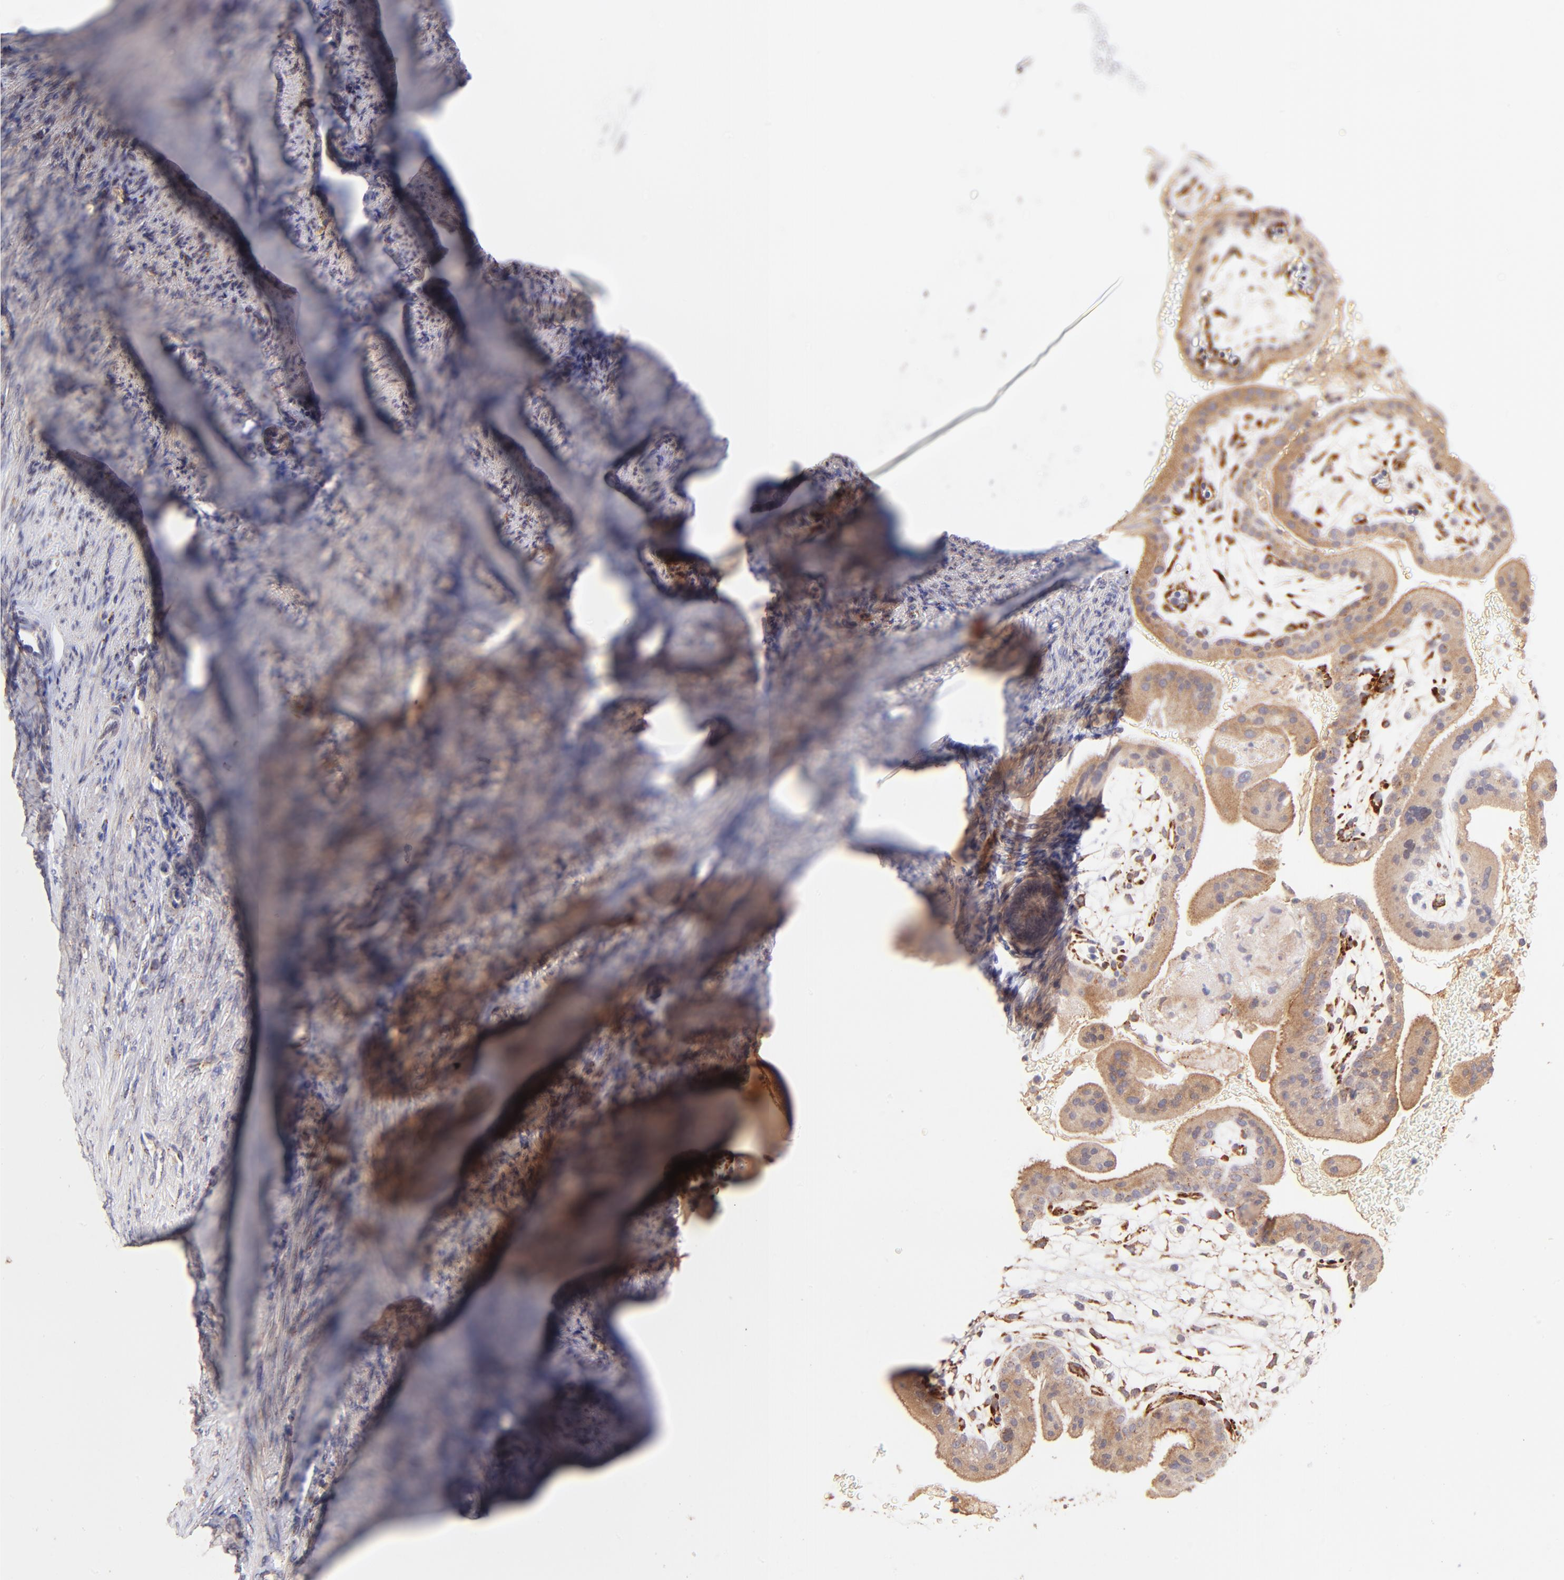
{"staining": {"intensity": "strong", "quantity": ">75%", "location": "cytoplasmic/membranous"}, "tissue": "placenta", "cell_type": "Decidual cells", "image_type": "normal", "snomed": [{"axis": "morphology", "description": "Normal tissue, NOS"}, {"axis": "topography", "description": "Placenta"}], "caption": "IHC image of unremarkable placenta stained for a protein (brown), which displays high levels of strong cytoplasmic/membranous expression in about >75% of decidual cells.", "gene": "SPARC", "patient": {"sex": "female", "age": 19}}